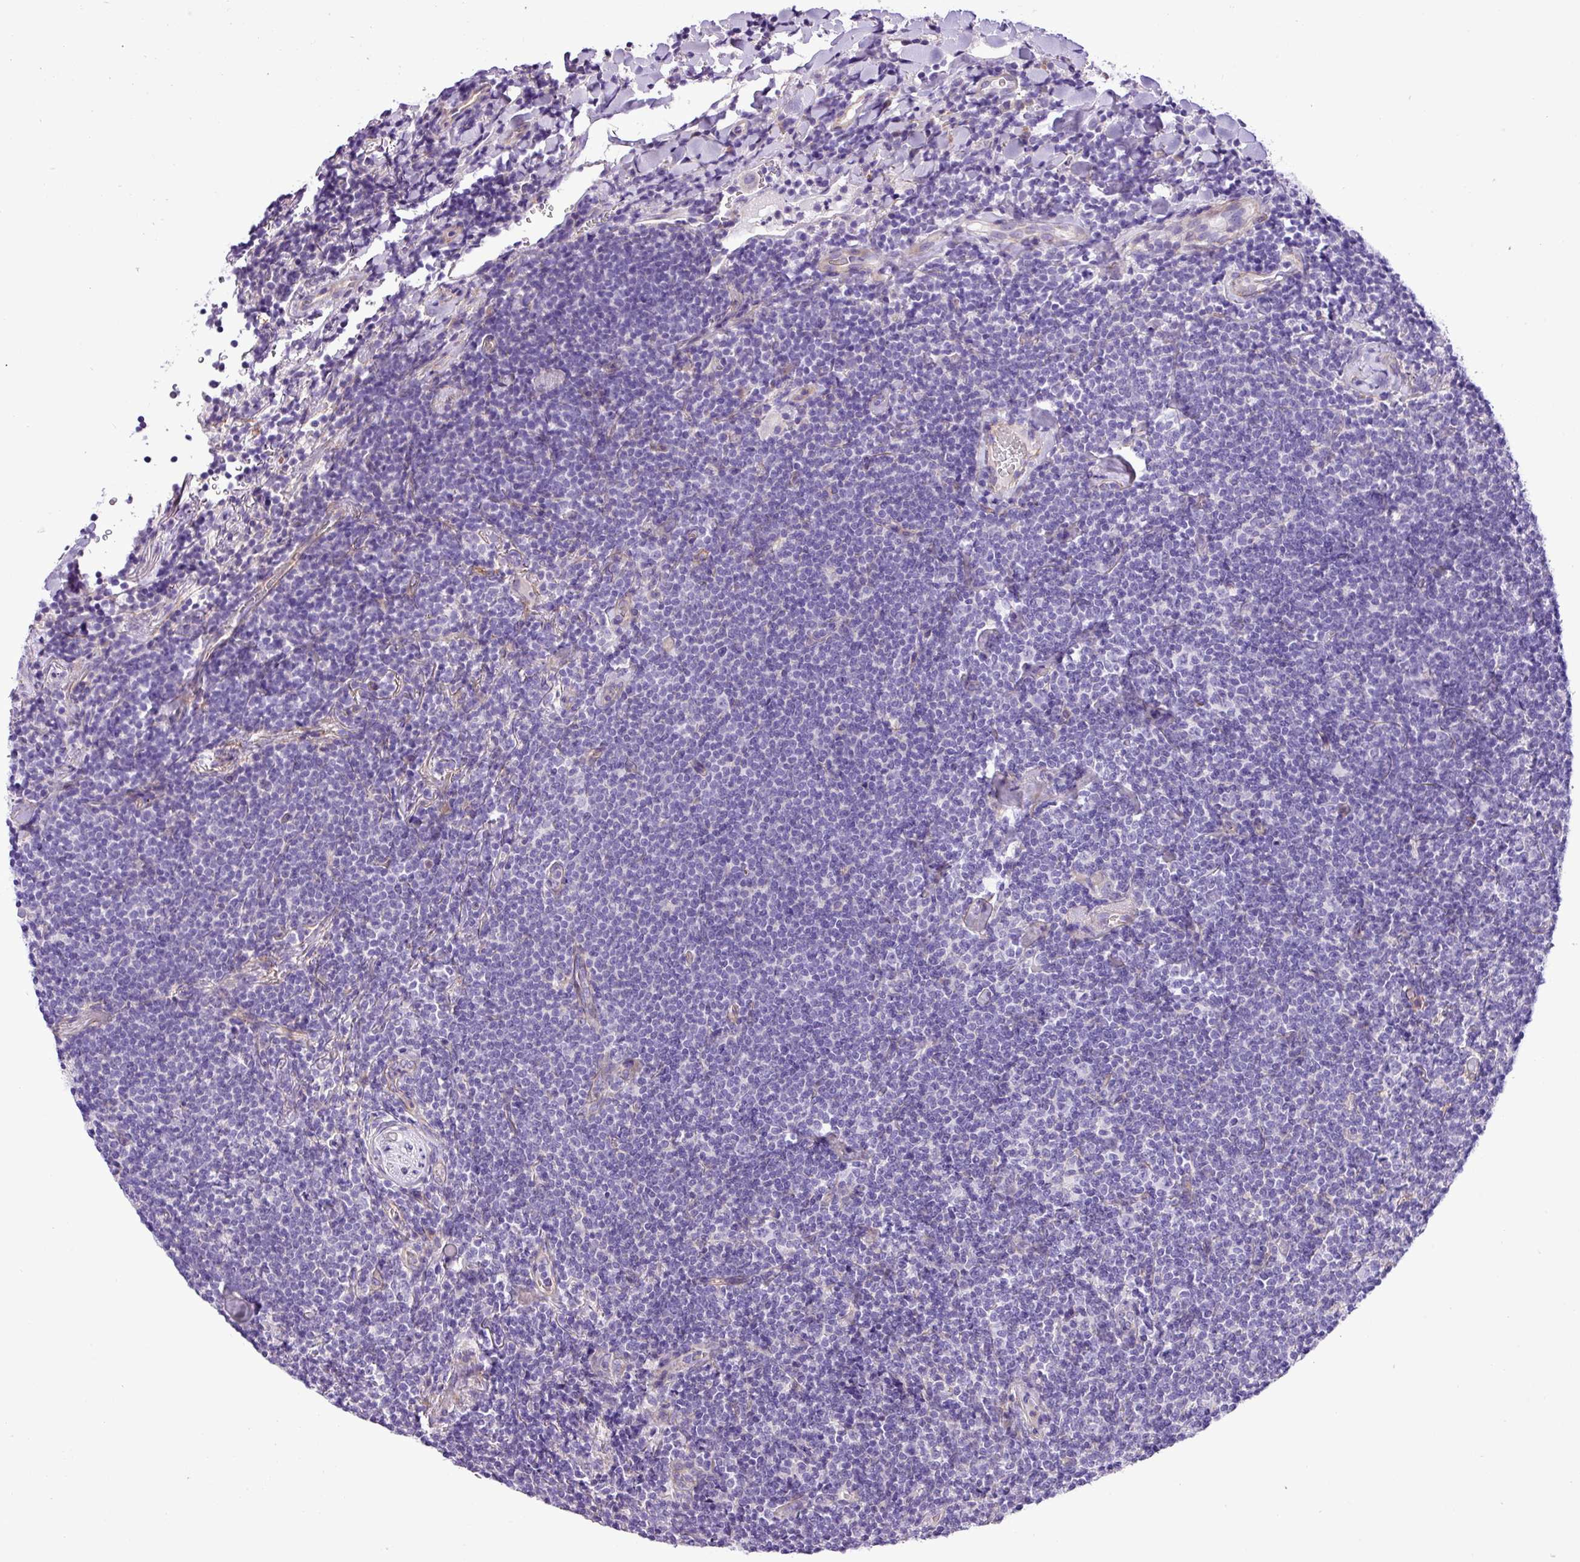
{"staining": {"intensity": "negative", "quantity": "none", "location": "none"}, "tissue": "lymphoma", "cell_type": "Tumor cells", "image_type": "cancer", "snomed": [{"axis": "morphology", "description": "Malignant lymphoma, non-Hodgkin's type, Low grade"}, {"axis": "topography", "description": "Lung"}], "caption": "High power microscopy image of an immunohistochemistry image of lymphoma, revealing no significant expression in tumor cells.", "gene": "C11orf91", "patient": {"sex": "female", "age": 71}}